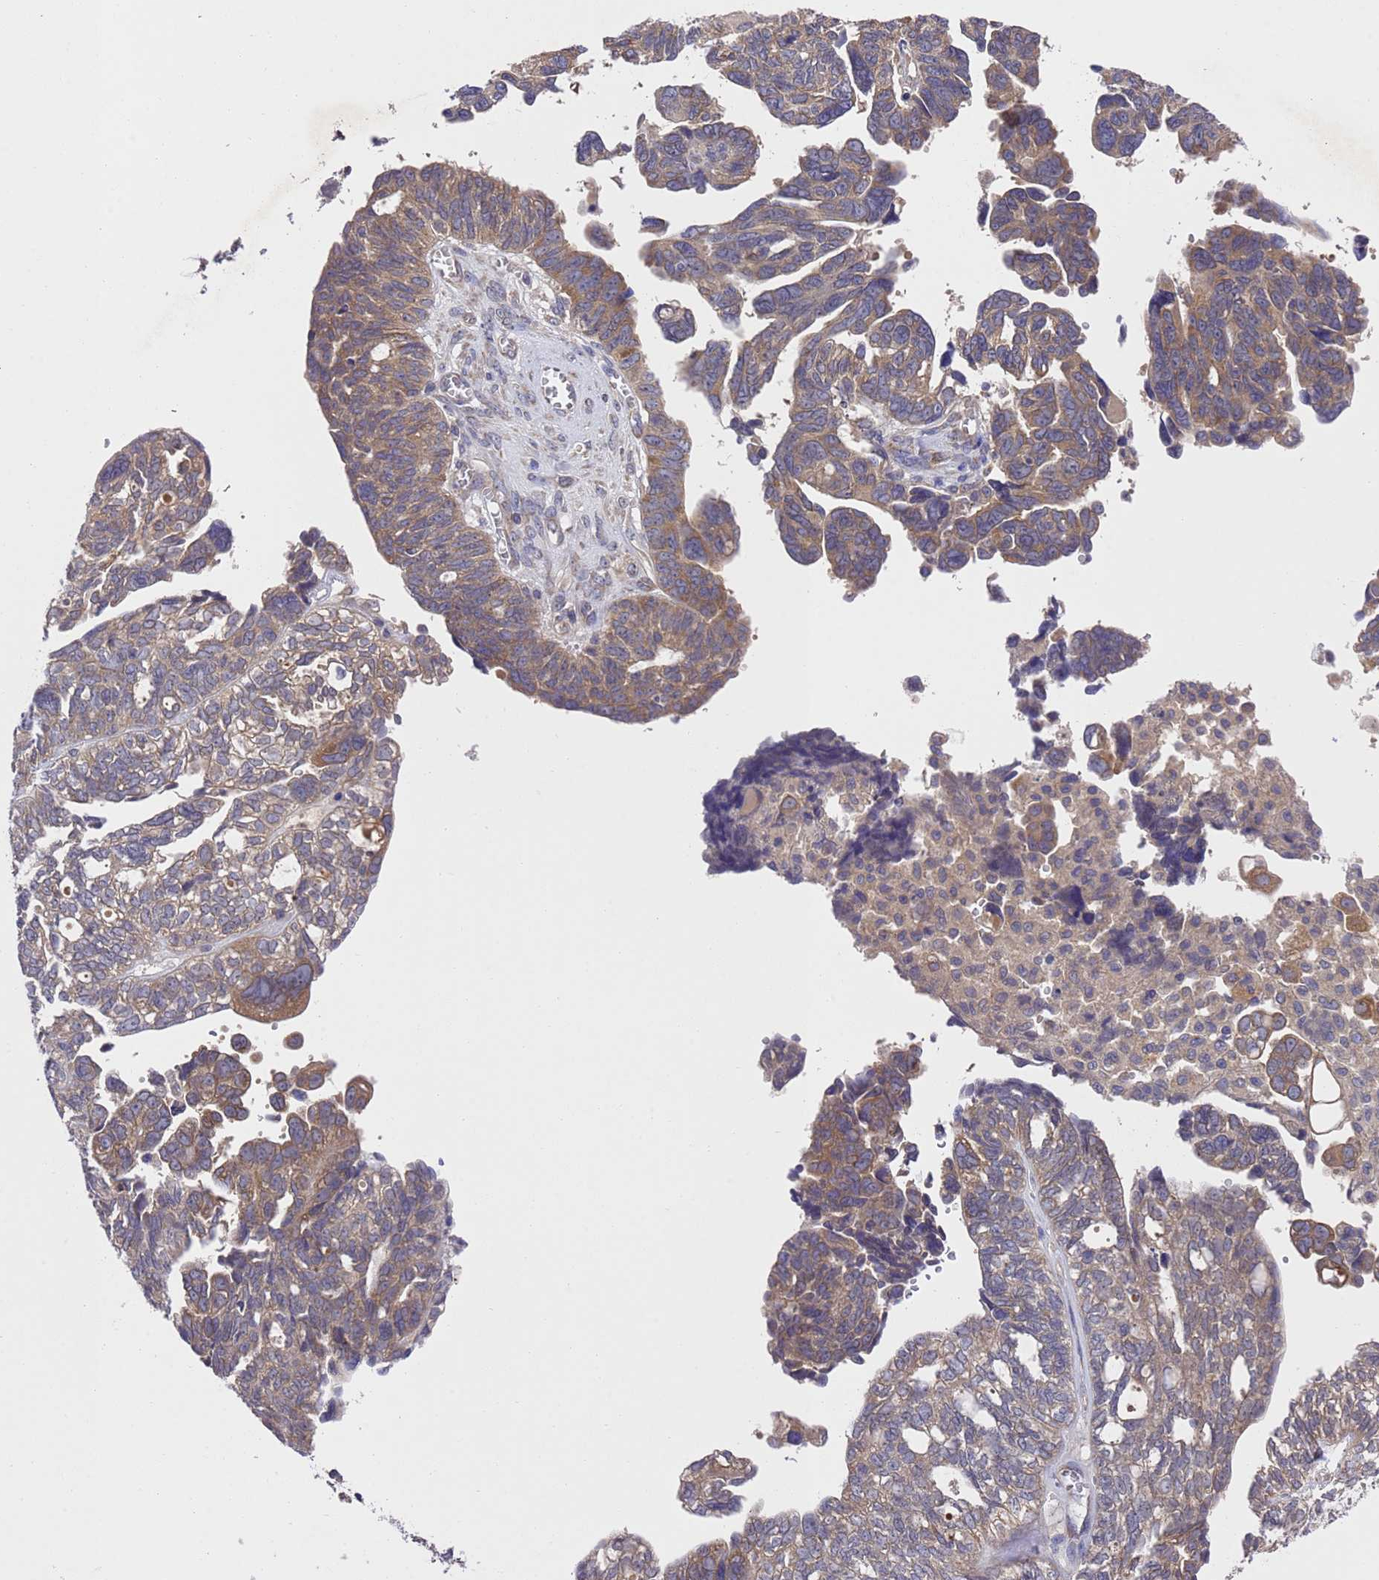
{"staining": {"intensity": "moderate", "quantity": "25%-75%", "location": "cytoplasmic/membranous"}, "tissue": "ovarian cancer", "cell_type": "Tumor cells", "image_type": "cancer", "snomed": [{"axis": "morphology", "description": "Cystadenocarcinoma, serous, NOS"}, {"axis": "topography", "description": "Ovary"}], "caption": "This photomicrograph displays serous cystadenocarcinoma (ovarian) stained with immunohistochemistry (IHC) to label a protein in brown. The cytoplasmic/membranous of tumor cells show moderate positivity for the protein. Nuclei are counter-stained blue.", "gene": "DCAF12L2", "patient": {"sex": "female", "age": 79}}